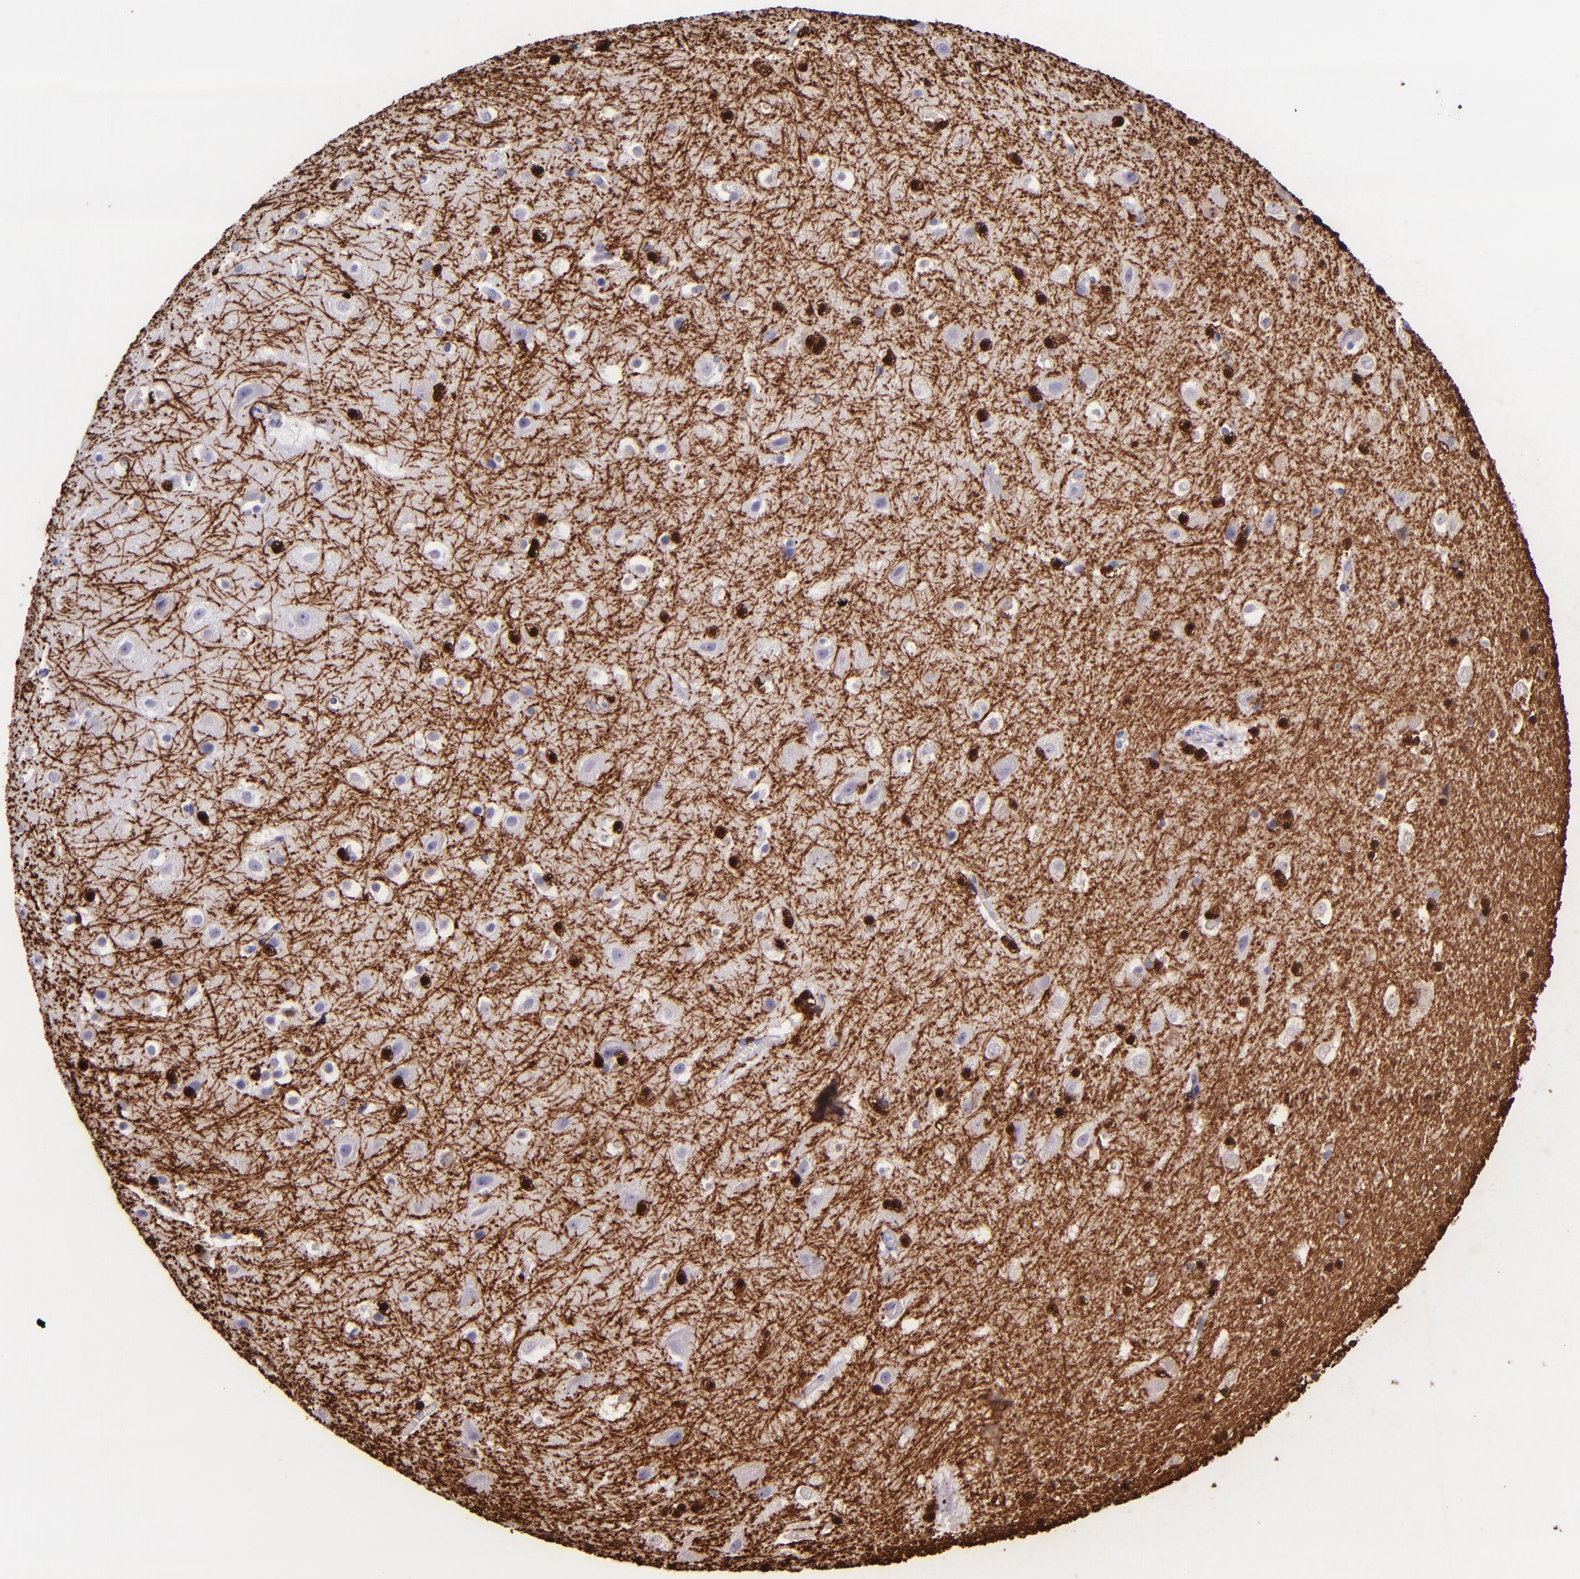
{"staining": {"intensity": "strong", "quantity": "25%-75%", "location": "cytoplasmic/membranous,nuclear"}, "tissue": "hippocampus", "cell_type": "Glial cells", "image_type": "normal", "snomed": [{"axis": "morphology", "description": "Normal tissue, NOS"}, {"axis": "topography", "description": "Hippocampus"}], "caption": "Immunohistochemistry image of normal human hippocampus stained for a protein (brown), which exhibits high levels of strong cytoplasmic/membranous,nuclear positivity in approximately 25%-75% of glial cells.", "gene": "MBP", "patient": {"sex": "male", "age": 45}}